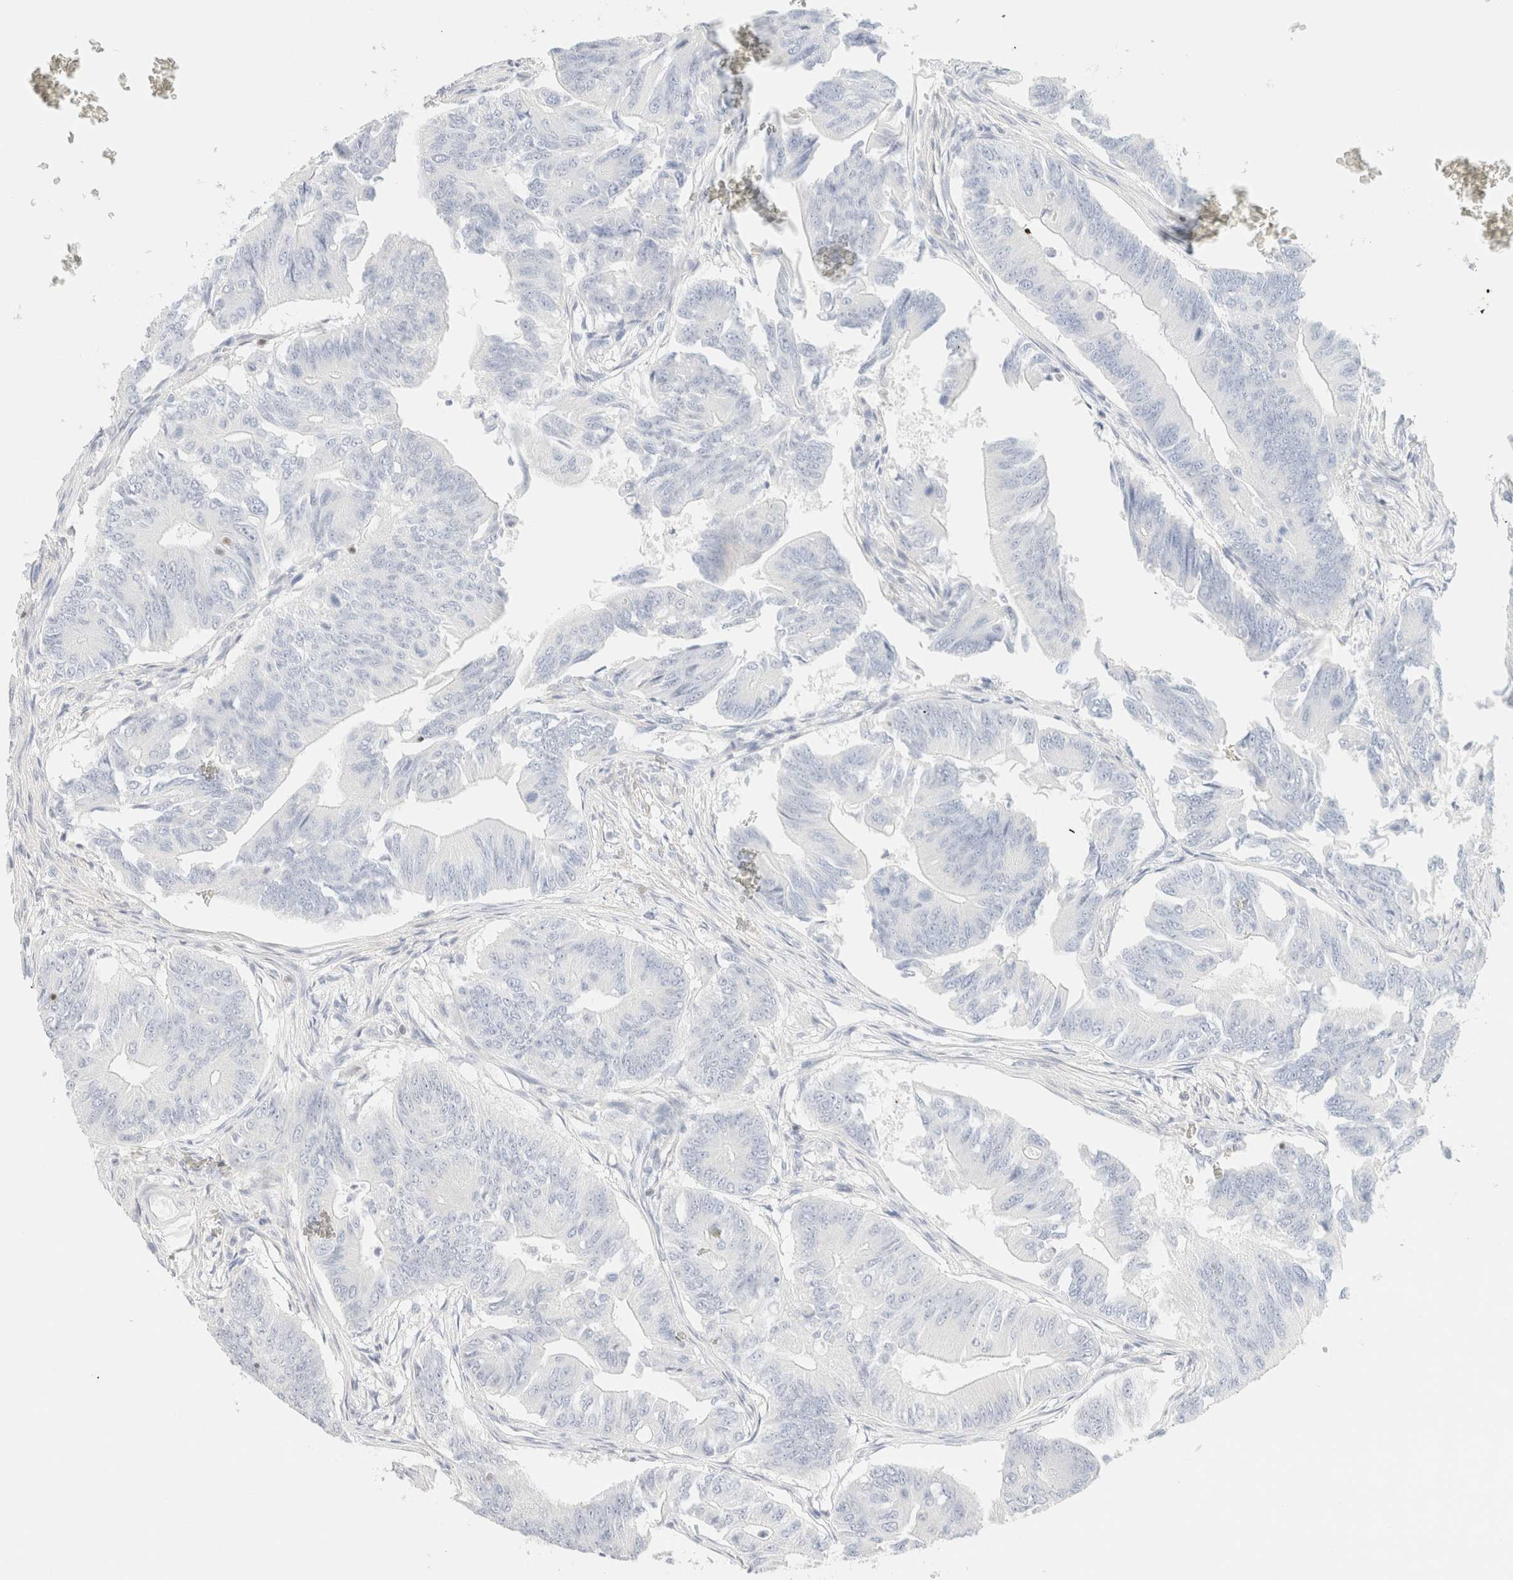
{"staining": {"intensity": "negative", "quantity": "none", "location": "none"}, "tissue": "colorectal cancer", "cell_type": "Tumor cells", "image_type": "cancer", "snomed": [{"axis": "morphology", "description": "Adenoma, NOS"}, {"axis": "morphology", "description": "Adenocarcinoma, NOS"}, {"axis": "topography", "description": "Colon"}], "caption": "High magnification brightfield microscopy of colorectal cancer stained with DAB (3,3'-diaminobenzidine) (brown) and counterstained with hematoxylin (blue): tumor cells show no significant positivity.", "gene": "IKZF3", "patient": {"sex": "male", "age": 79}}